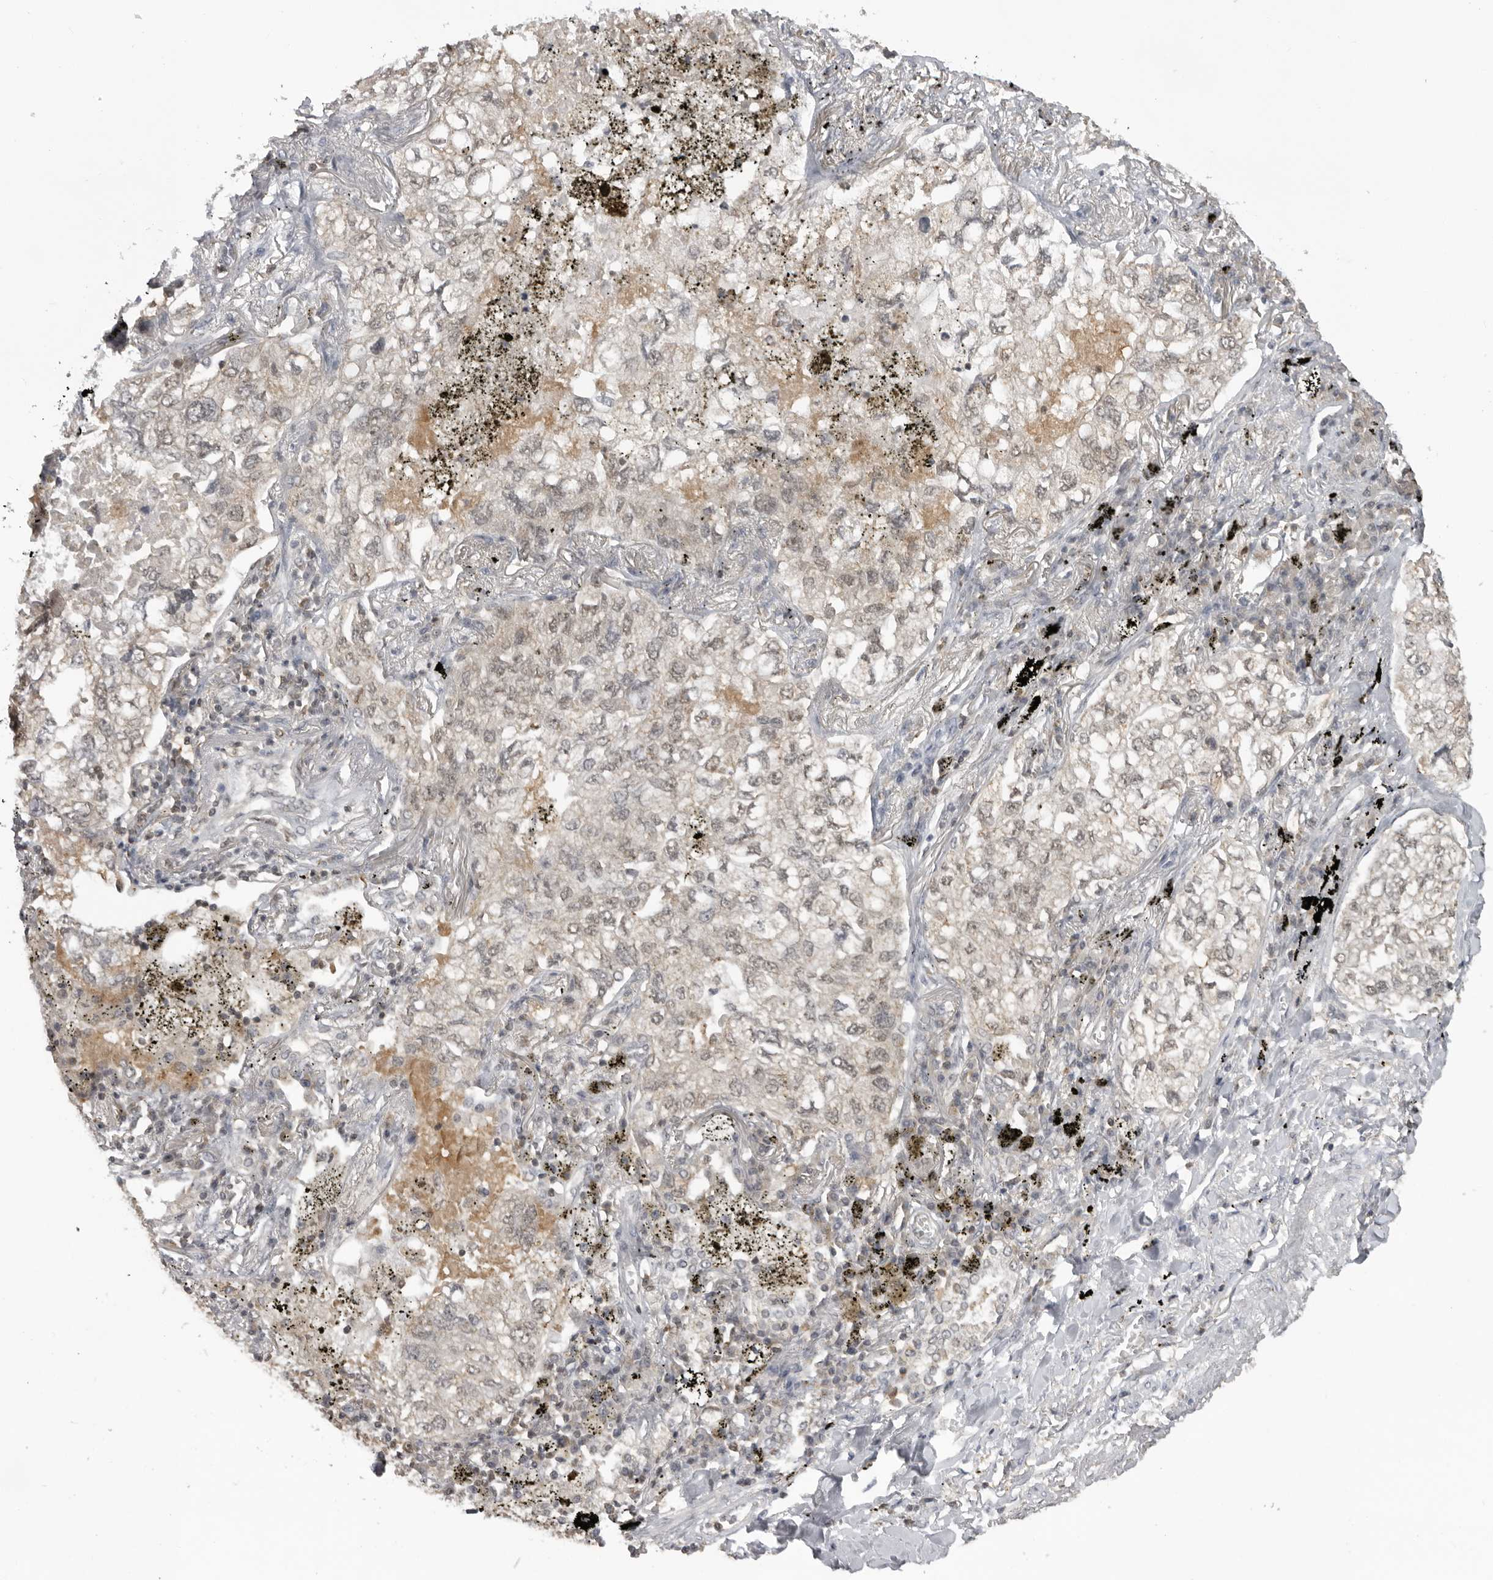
{"staining": {"intensity": "weak", "quantity": "<25%", "location": "cytoplasmic/membranous"}, "tissue": "lung cancer", "cell_type": "Tumor cells", "image_type": "cancer", "snomed": [{"axis": "morphology", "description": "Adenocarcinoma, NOS"}, {"axis": "topography", "description": "Lung"}], "caption": "Immunohistochemistry (IHC) image of neoplastic tissue: human lung cancer (adenocarcinoma) stained with DAB (3,3'-diaminobenzidine) displays no significant protein positivity in tumor cells.", "gene": "PDCL3", "patient": {"sex": "male", "age": 65}}